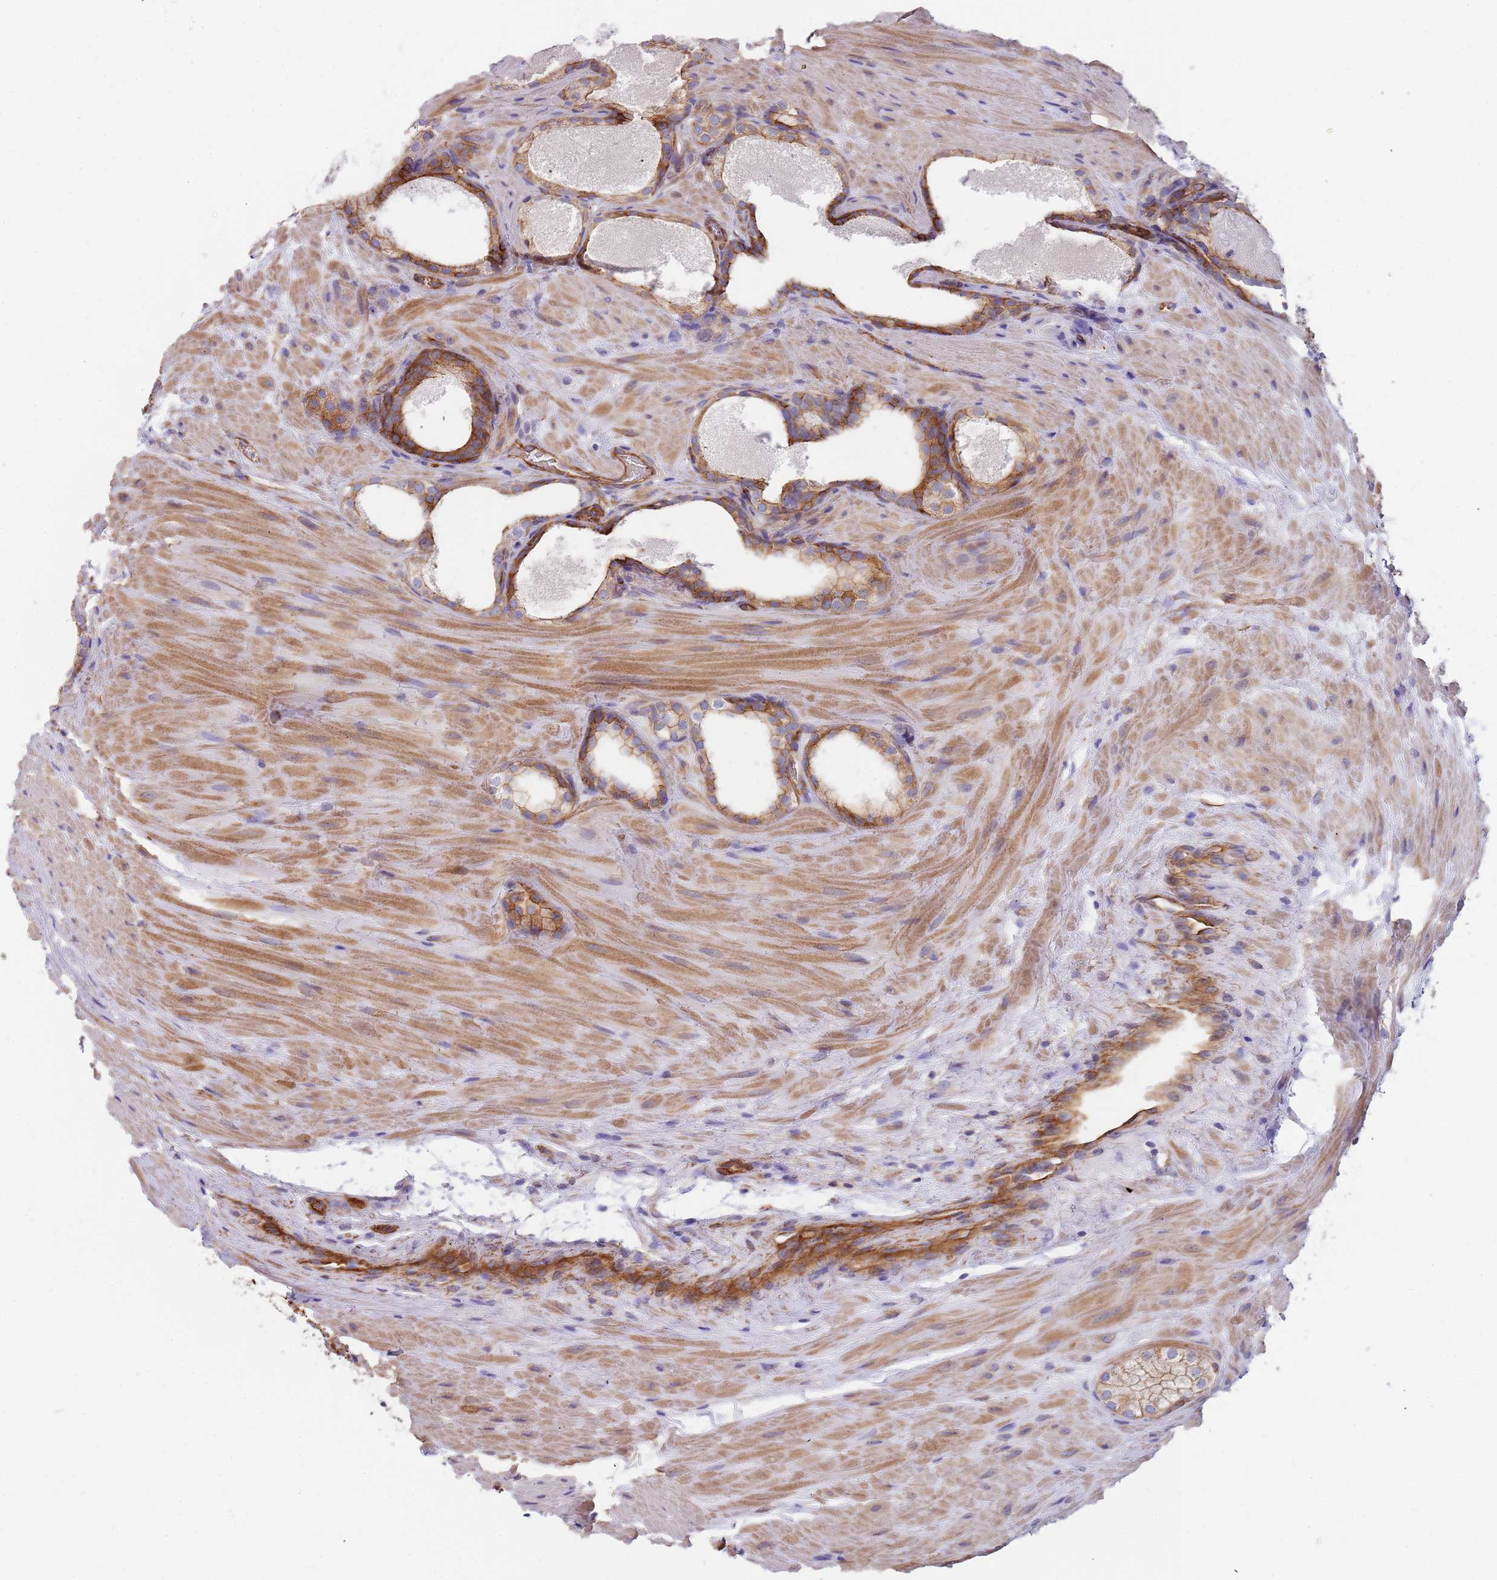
{"staining": {"intensity": "moderate", "quantity": ">75%", "location": "cytoplasmic/membranous"}, "tissue": "prostate cancer", "cell_type": "Tumor cells", "image_type": "cancer", "snomed": [{"axis": "morphology", "description": "Adenocarcinoma, High grade"}, {"axis": "topography", "description": "Prostate"}], "caption": "A medium amount of moderate cytoplasmic/membranous expression is seen in approximately >75% of tumor cells in prostate high-grade adenocarcinoma tissue.", "gene": "GFRAL", "patient": {"sex": "male", "age": 60}}